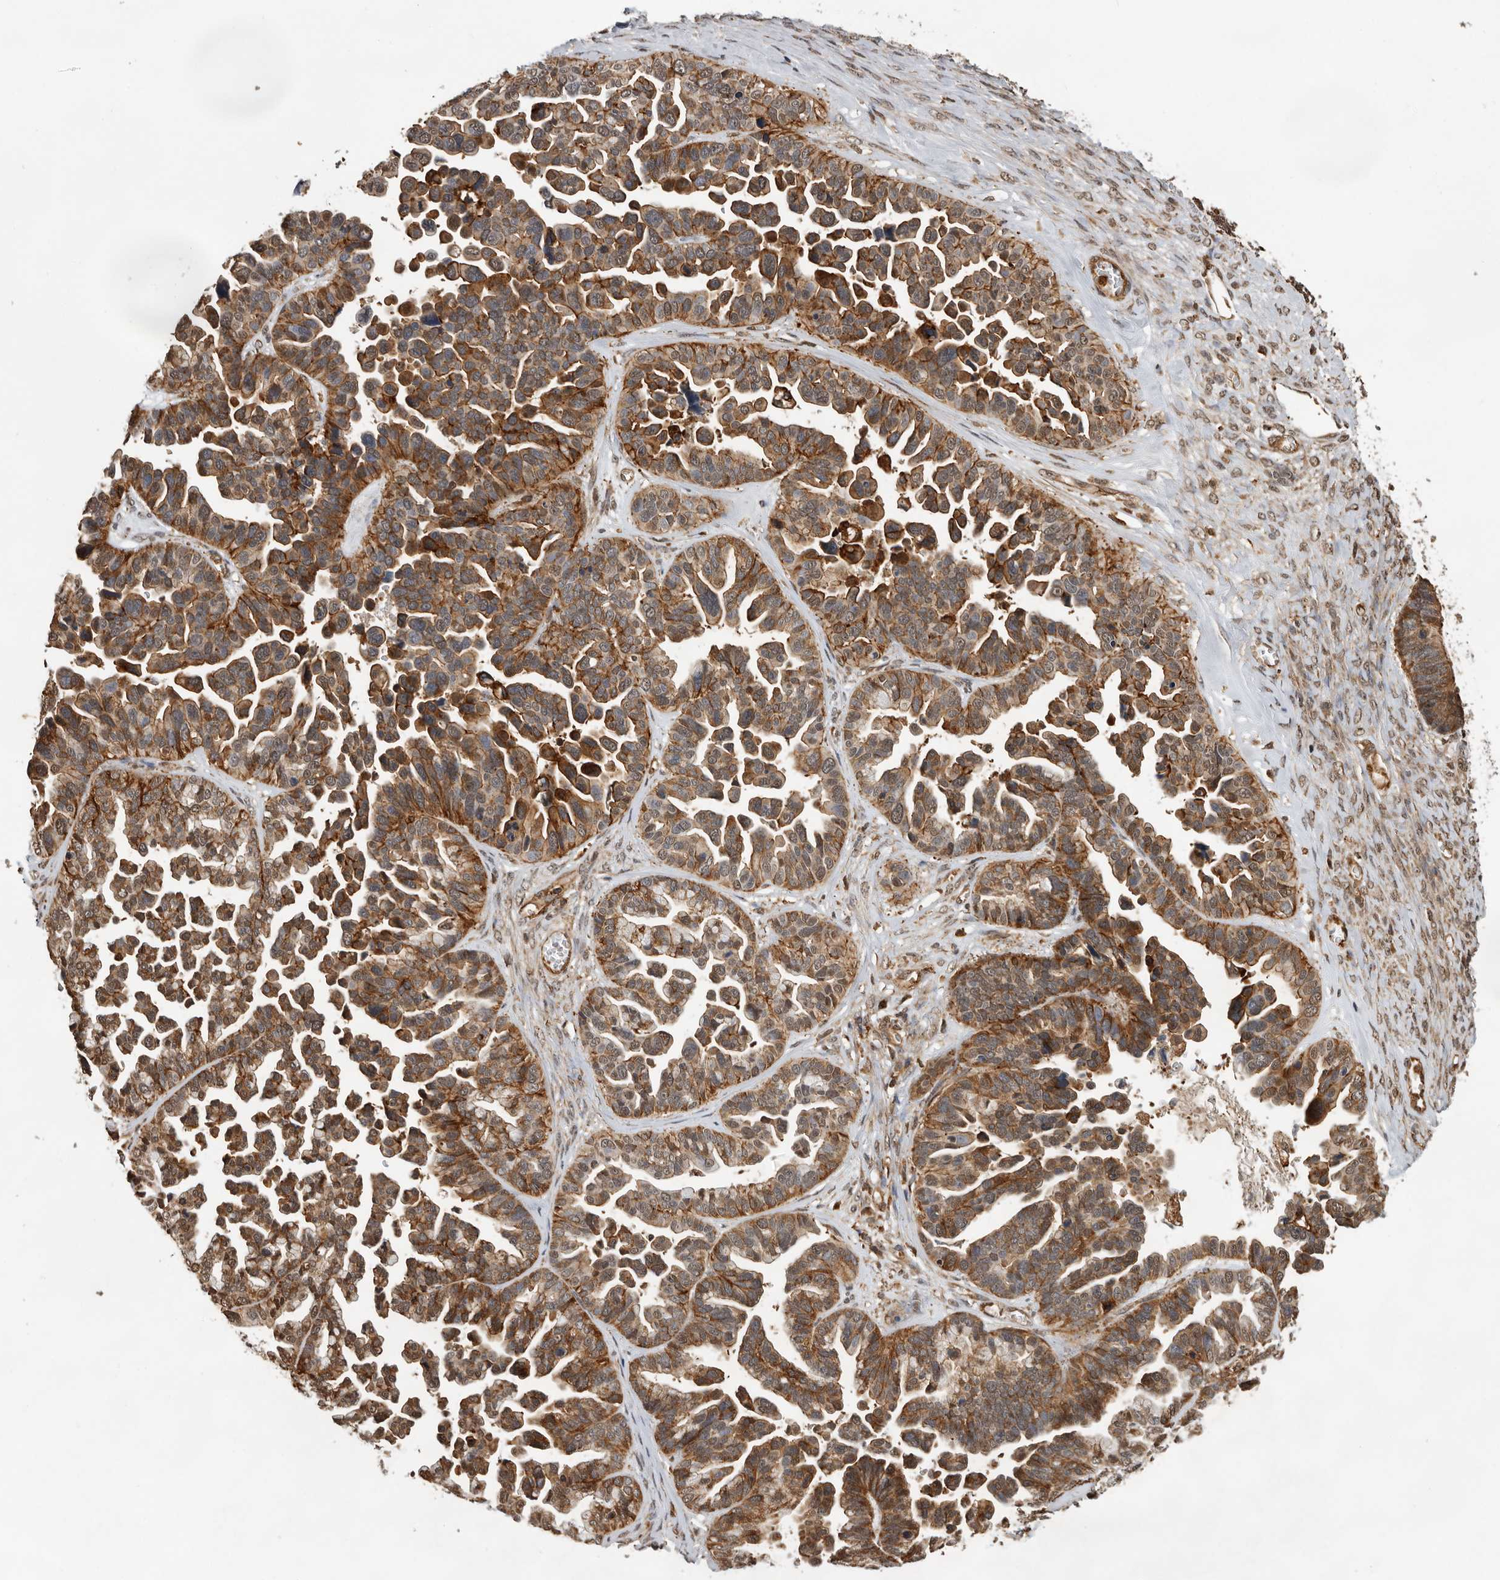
{"staining": {"intensity": "moderate", "quantity": ">75%", "location": "cytoplasmic/membranous"}, "tissue": "ovarian cancer", "cell_type": "Tumor cells", "image_type": "cancer", "snomed": [{"axis": "morphology", "description": "Cystadenocarcinoma, serous, NOS"}, {"axis": "topography", "description": "Ovary"}], "caption": "This micrograph shows immunohistochemistry (IHC) staining of ovarian serous cystadenocarcinoma, with medium moderate cytoplasmic/membranous positivity in approximately >75% of tumor cells.", "gene": "RNF157", "patient": {"sex": "female", "age": 56}}